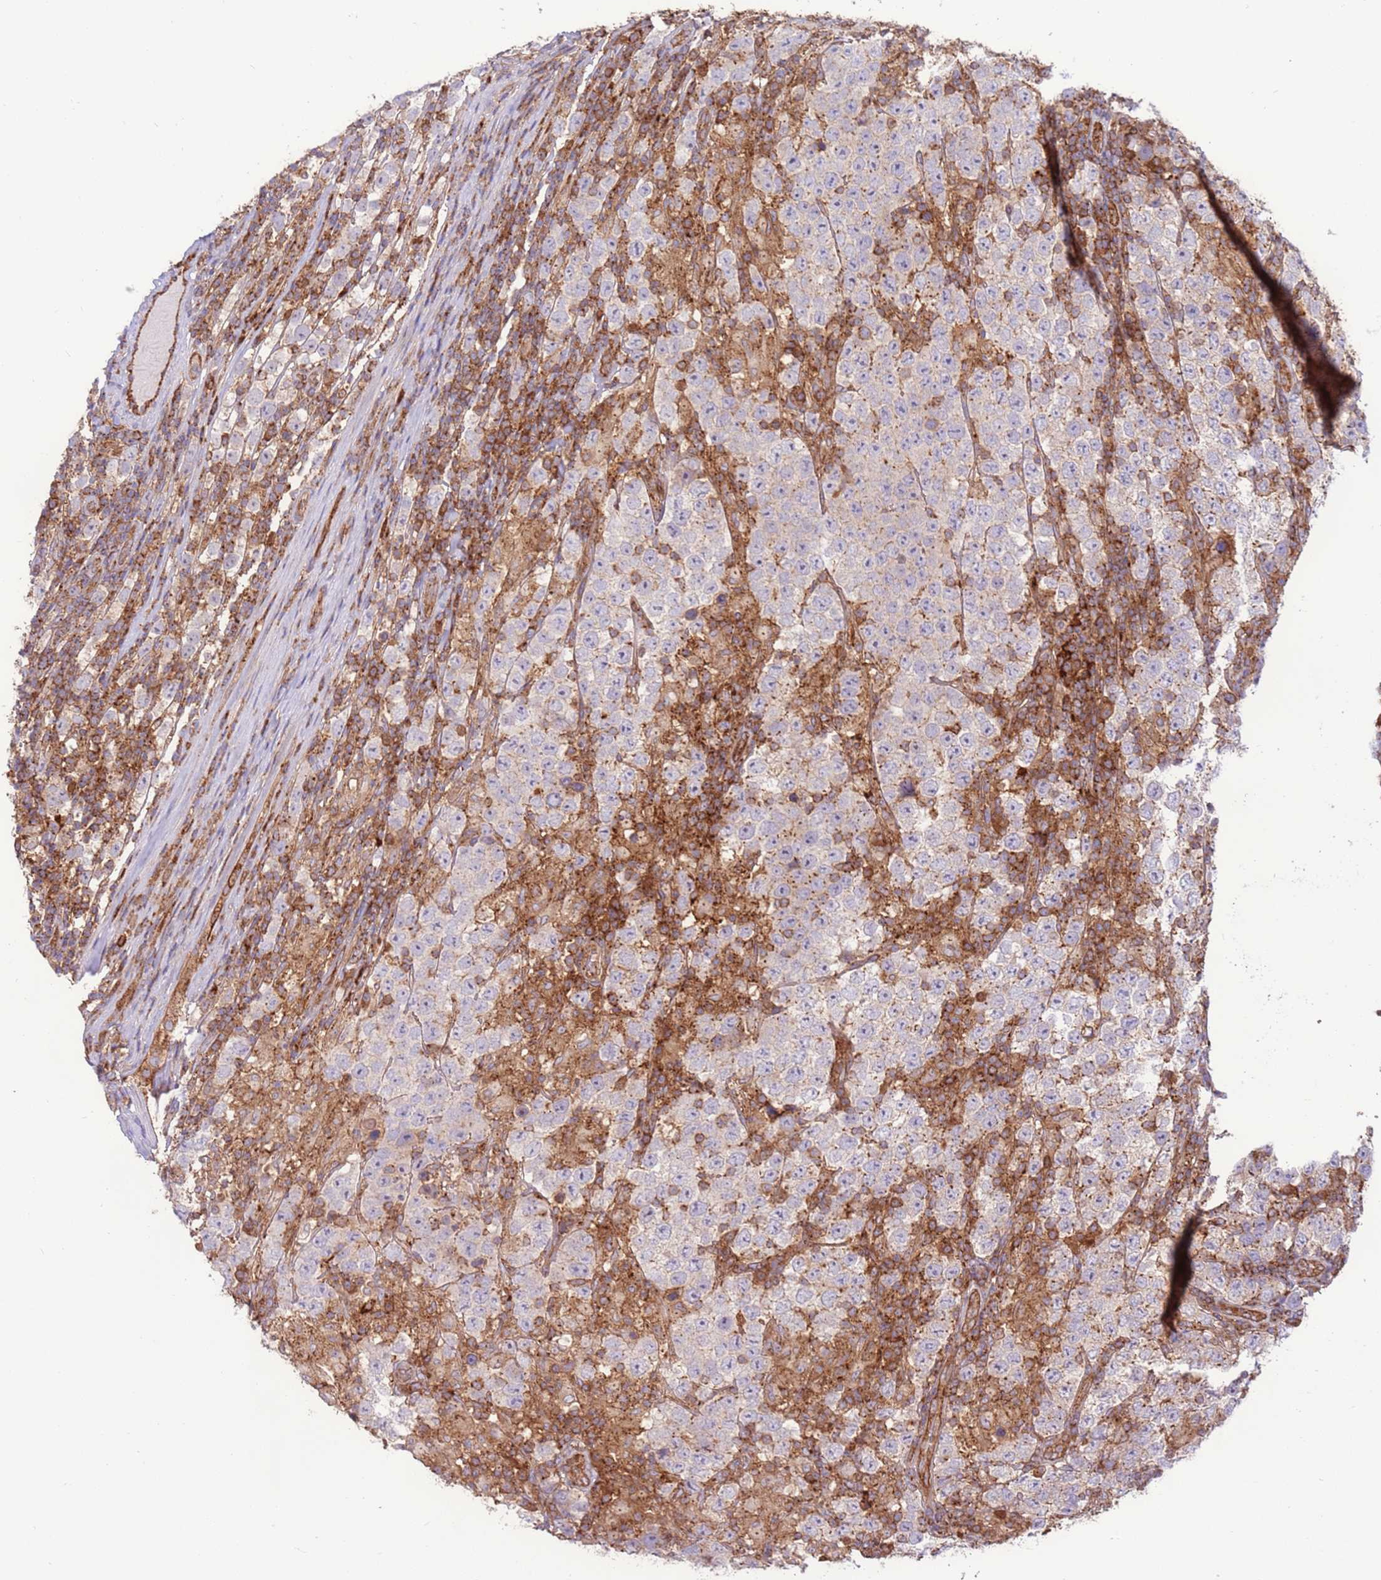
{"staining": {"intensity": "negative", "quantity": "none", "location": "none"}, "tissue": "testis cancer", "cell_type": "Tumor cells", "image_type": "cancer", "snomed": [{"axis": "morphology", "description": "Normal tissue, NOS"}, {"axis": "morphology", "description": "Urothelial carcinoma, High grade"}, {"axis": "morphology", "description": "Seminoma, NOS"}, {"axis": "morphology", "description": "Carcinoma, Embryonal, NOS"}, {"axis": "topography", "description": "Urinary bladder"}, {"axis": "topography", "description": "Testis"}], "caption": "DAB immunohistochemical staining of human testis cancer displays no significant staining in tumor cells.", "gene": "DDX19B", "patient": {"sex": "male", "age": 41}}